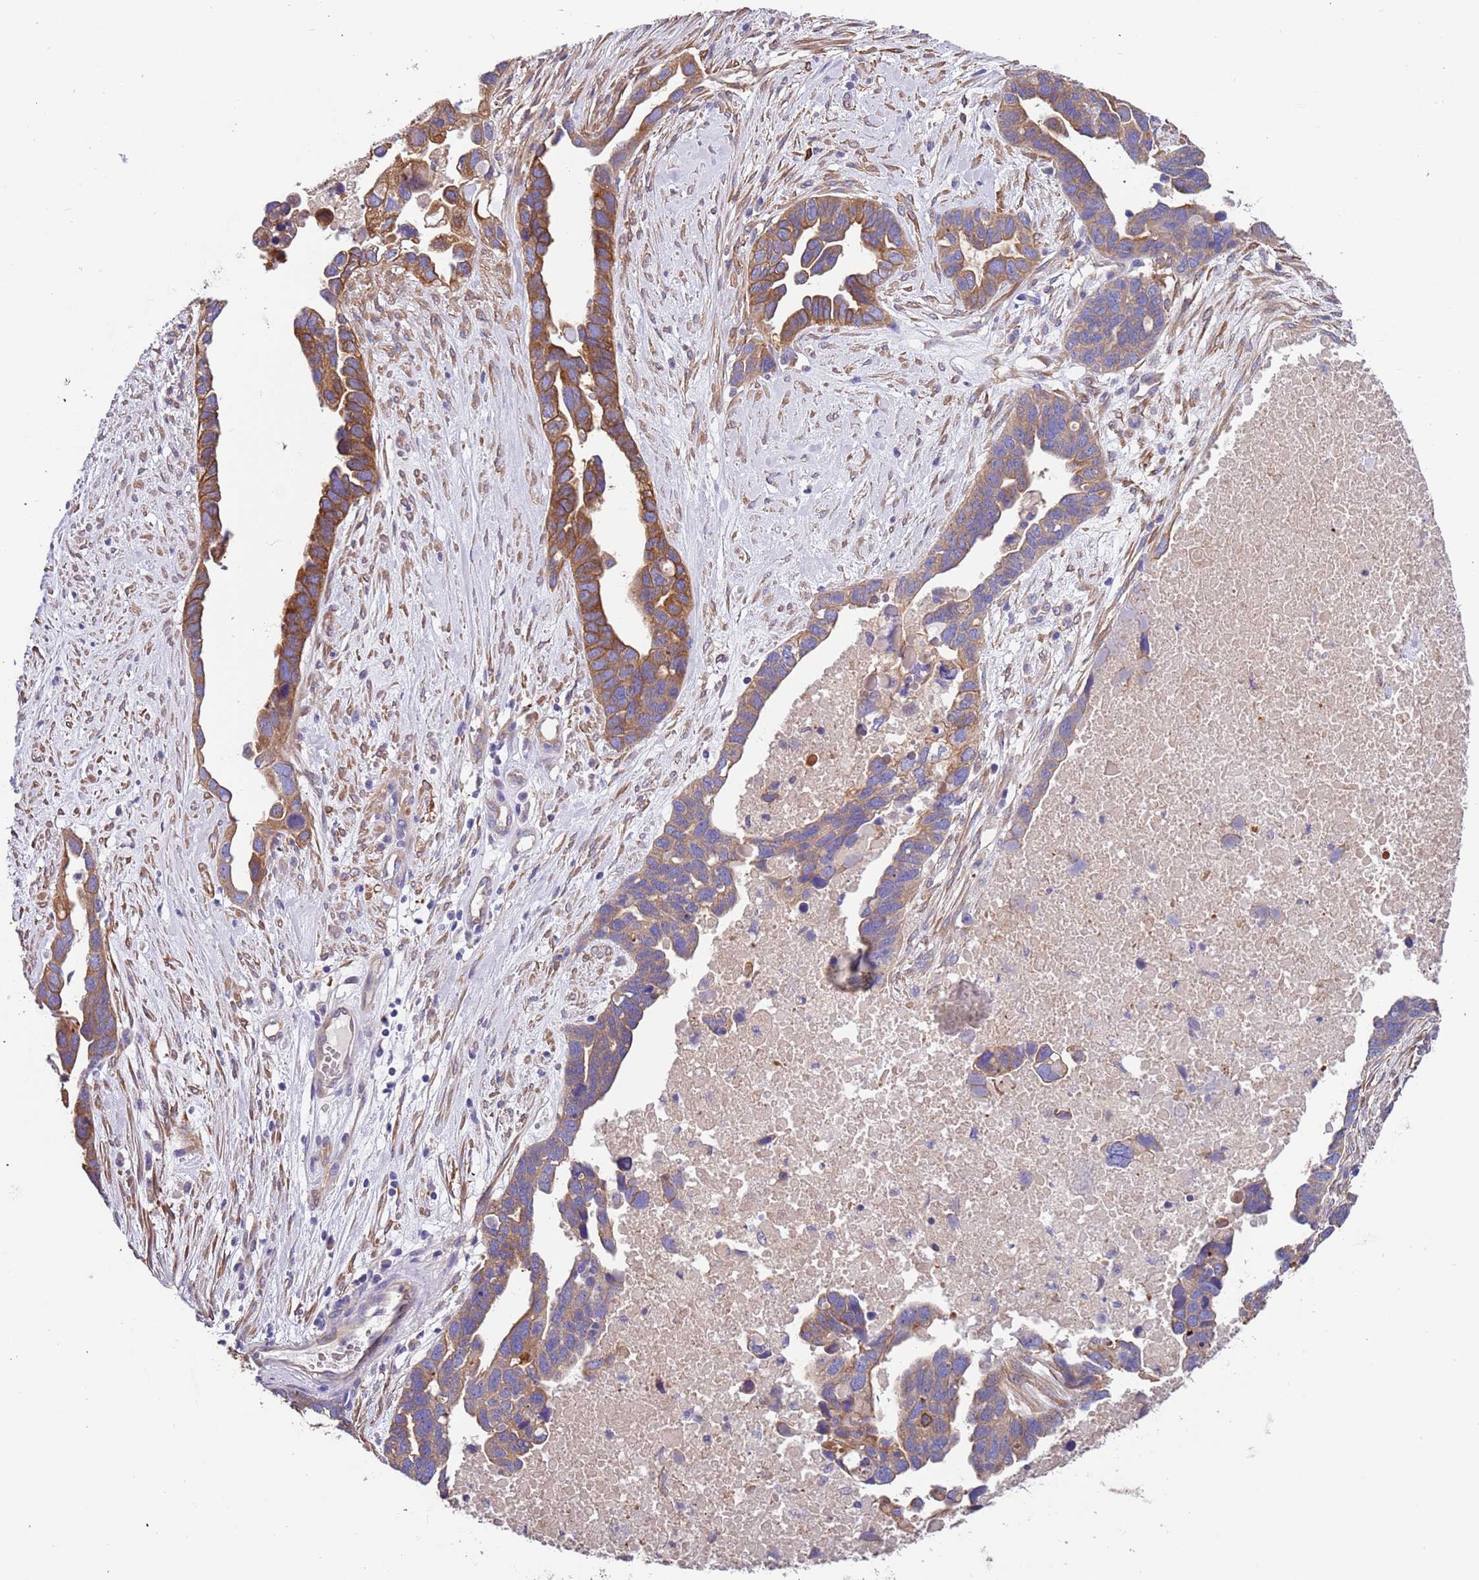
{"staining": {"intensity": "moderate", "quantity": ">75%", "location": "cytoplasmic/membranous"}, "tissue": "ovarian cancer", "cell_type": "Tumor cells", "image_type": "cancer", "snomed": [{"axis": "morphology", "description": "Cystadenocarcinoma, serous, NOS"}, {"axis": "topography", "description": "Ovary"}], "caption": "DAB immunohistochemical staining of ovarian cancer (serous cystadenocarcinoma) demonstrates moderate cytoplasmic/membranous protein expression in approximately >75% of tumor cells. The protein of interest is stained brown, and the nuclei are stained in blue (DAB (3,3'-diaminobenzidine) IHC with brightfield microscopy, high magnification).", "gene": "LAMB4", "patient": {"sex": "female", "age": 54}}